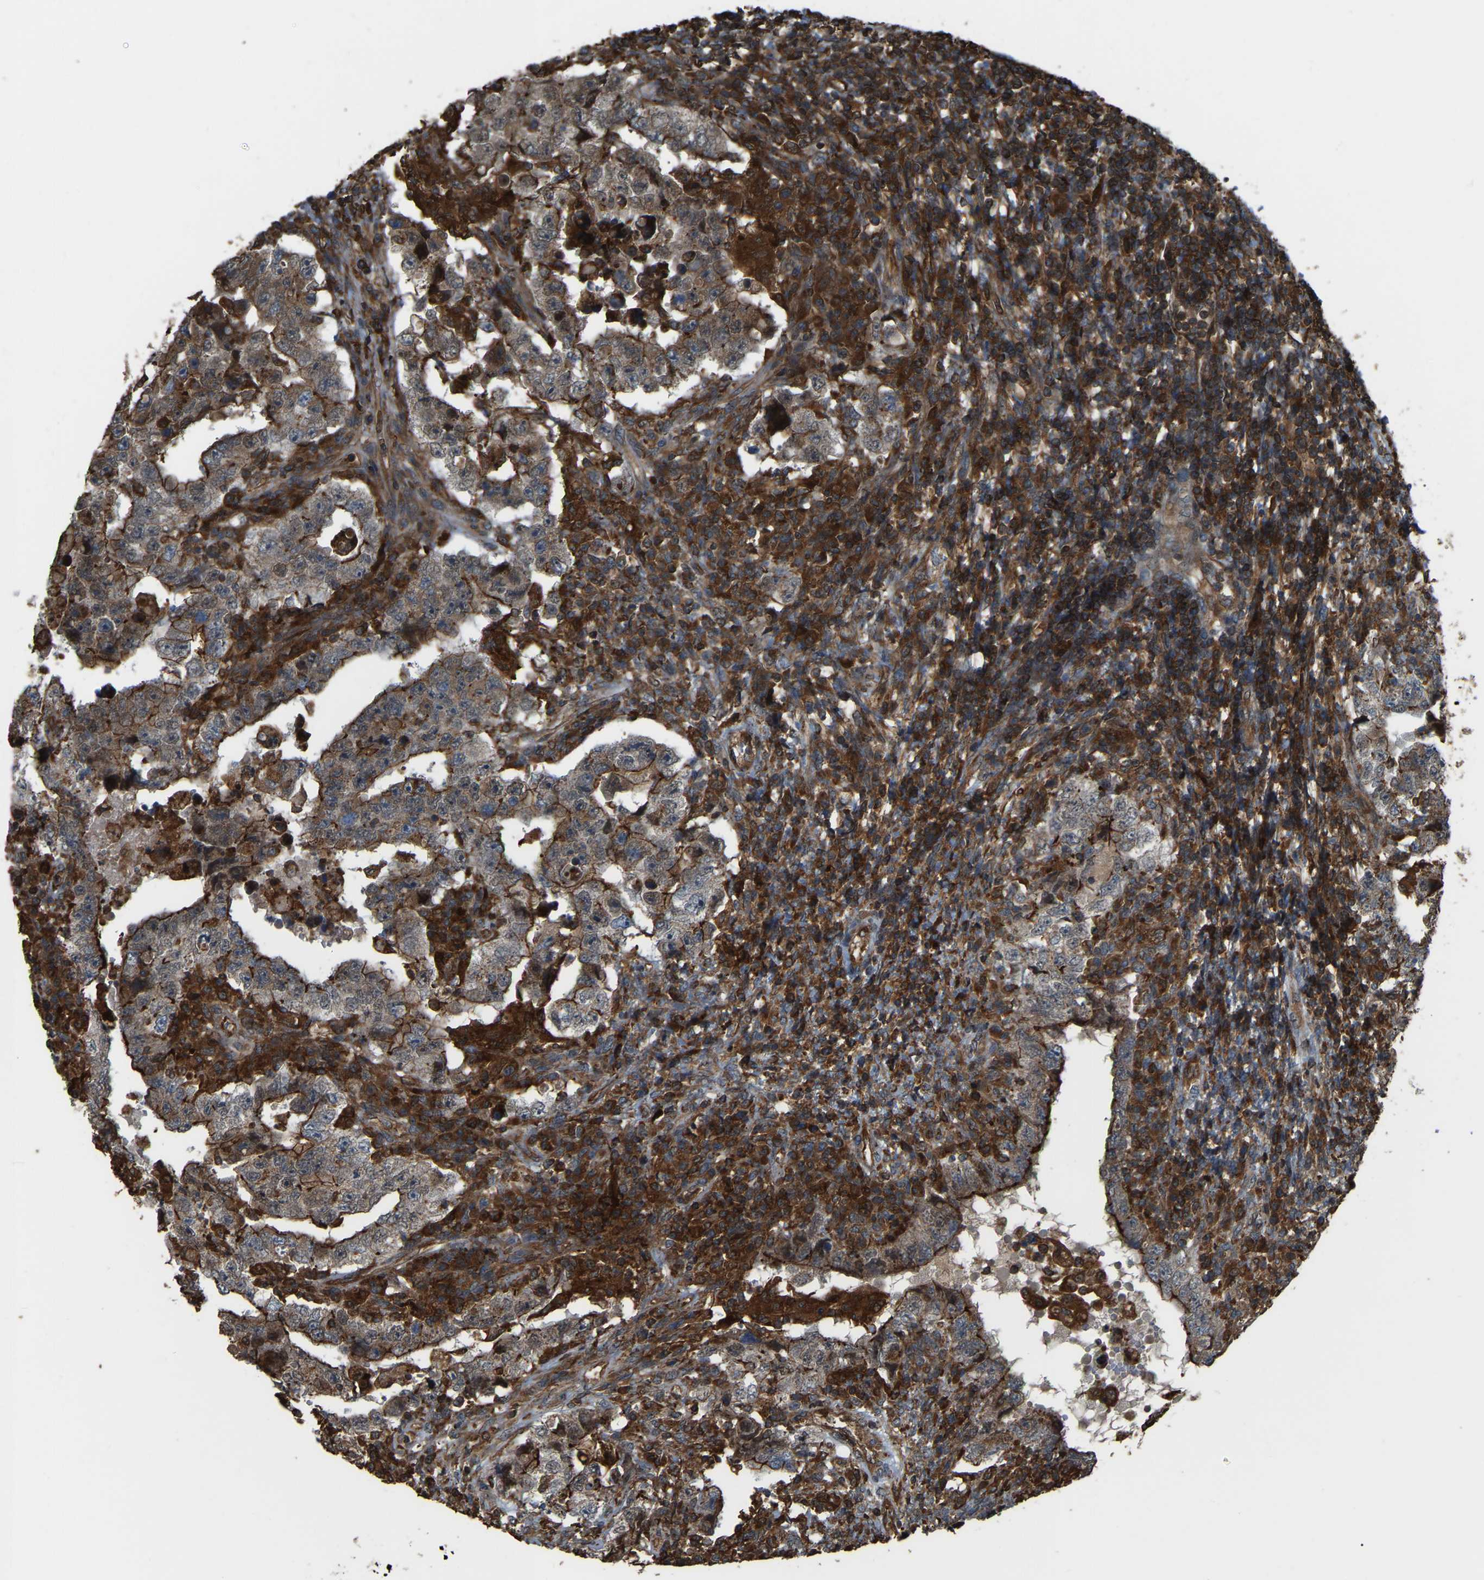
{"staining": {"intensity": "moderate", "quantity": ">75%", "location": "cytoplasmic/membranous"}, "tissue": "testis cancer", "cell_type": "Tumor cells", "image_type": "cancer", "snomed": [{"axis": "morphology", "description": "Carcinoma, Embryonal, NOS"}, {"axis": "topography", "description": "Testis"}], "caption": "Protein expression analysis of testis cancer (embryonal carcinoma) demonstrates moderate cytoplasmic/membranous positivity in approximately >75% of tumor cells. (brown staining indicates protein expression, while blue staining denotes nuclei).", "gene": "SAMD9L", "patient": {"sex": "male", "age": 26}}